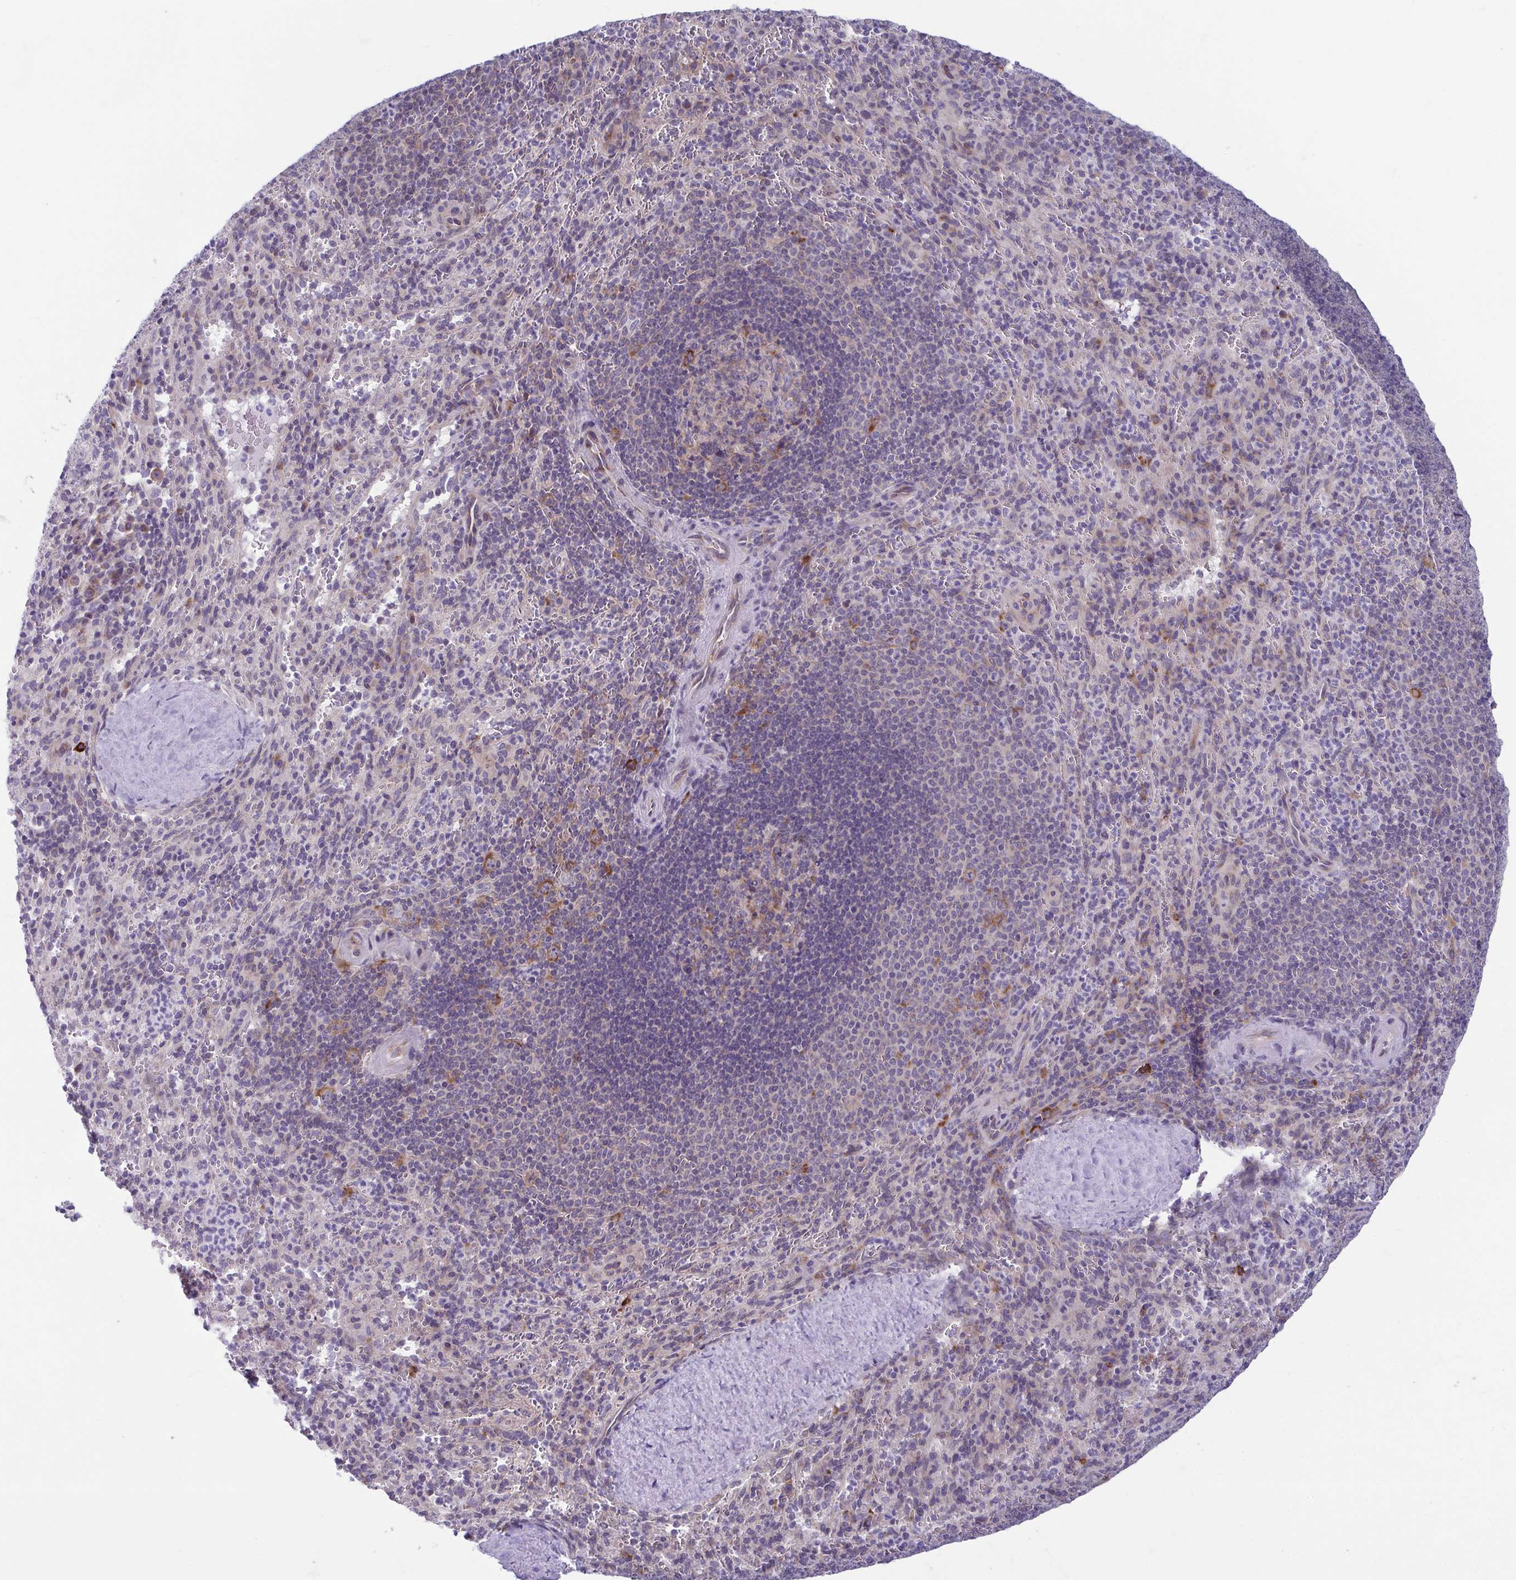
{"staining": {"intensity": "weak", "quantity": "<25%", "location": "cytoplasmic/membranous"}, "tissue": "spleen", "cell_type": "Cells in red pulp", "image_type": "normal", "snomed": [{"axis": "morphology", "description": "Normal tissue, NOS"}, {"axis": "topography", "description": "Spleen"}], "caption": "The photomicrograph shows no staining of cells in red pulp in unremarkable spleen.", "gene": "TMEM108", "patient": {"sex": "male", "age": 57}}